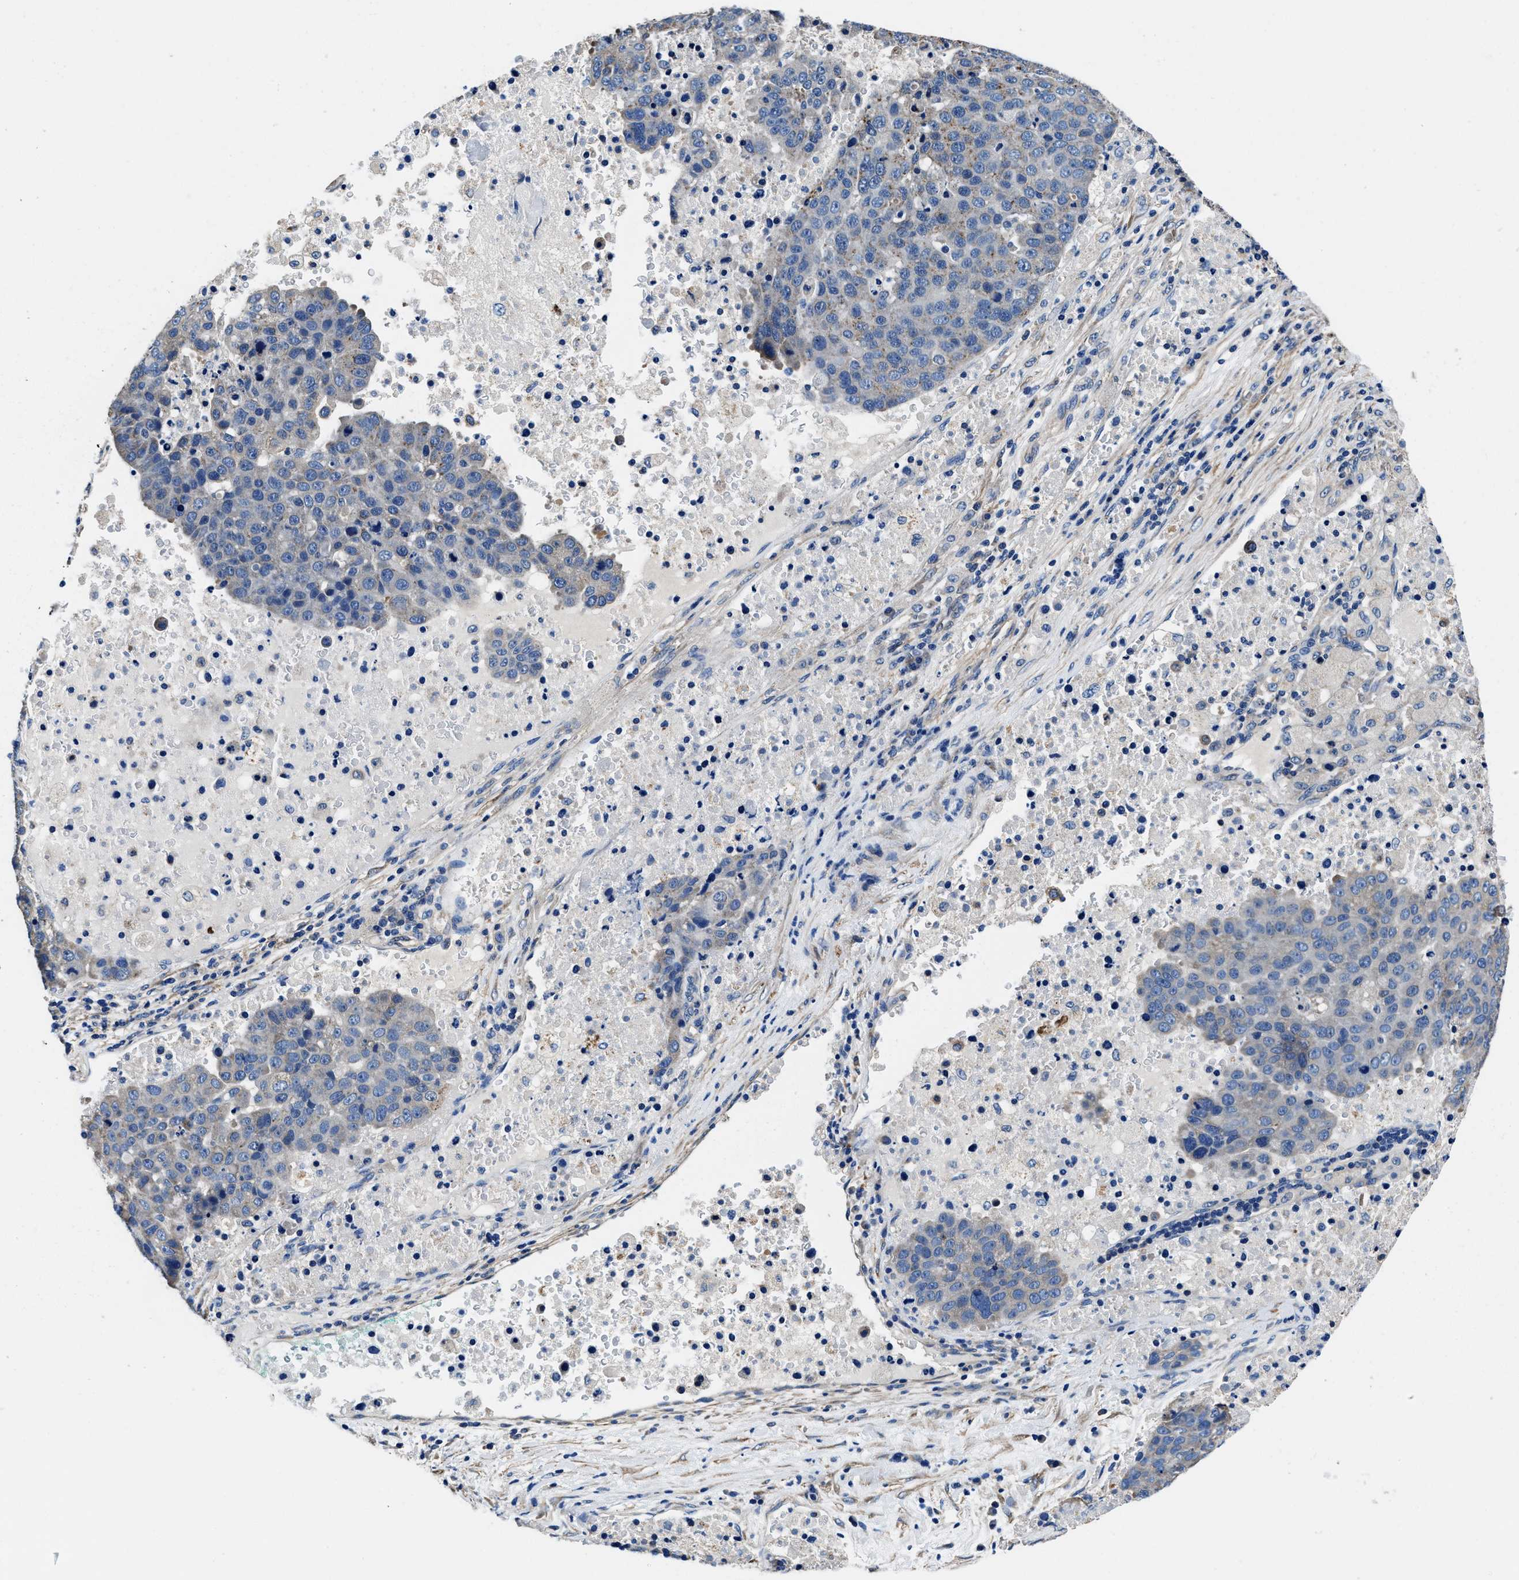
{"staining": {"intensity": "negative", "quantity": "none", "location": "none"}, "tissue": "pancreatic cancer", "cell_type": "Tumor cells", "image_type": "cancer", "snomed": [{"axis": "morphology", "description": "Adenocarcinoma, NOS"}, {"axis": "topography", "description": "Pancreas"}], "caption": "High magnification brightfield microscopy of pancreatic adenocarcinoma stained with DAB (3,3'-diaminobenzidine) (brown) and counterstained with hematoxylin (blue): tumor cells show no significant expression.", "gene": "NEU1", "patient": {"sex": "female", "age": 61}}